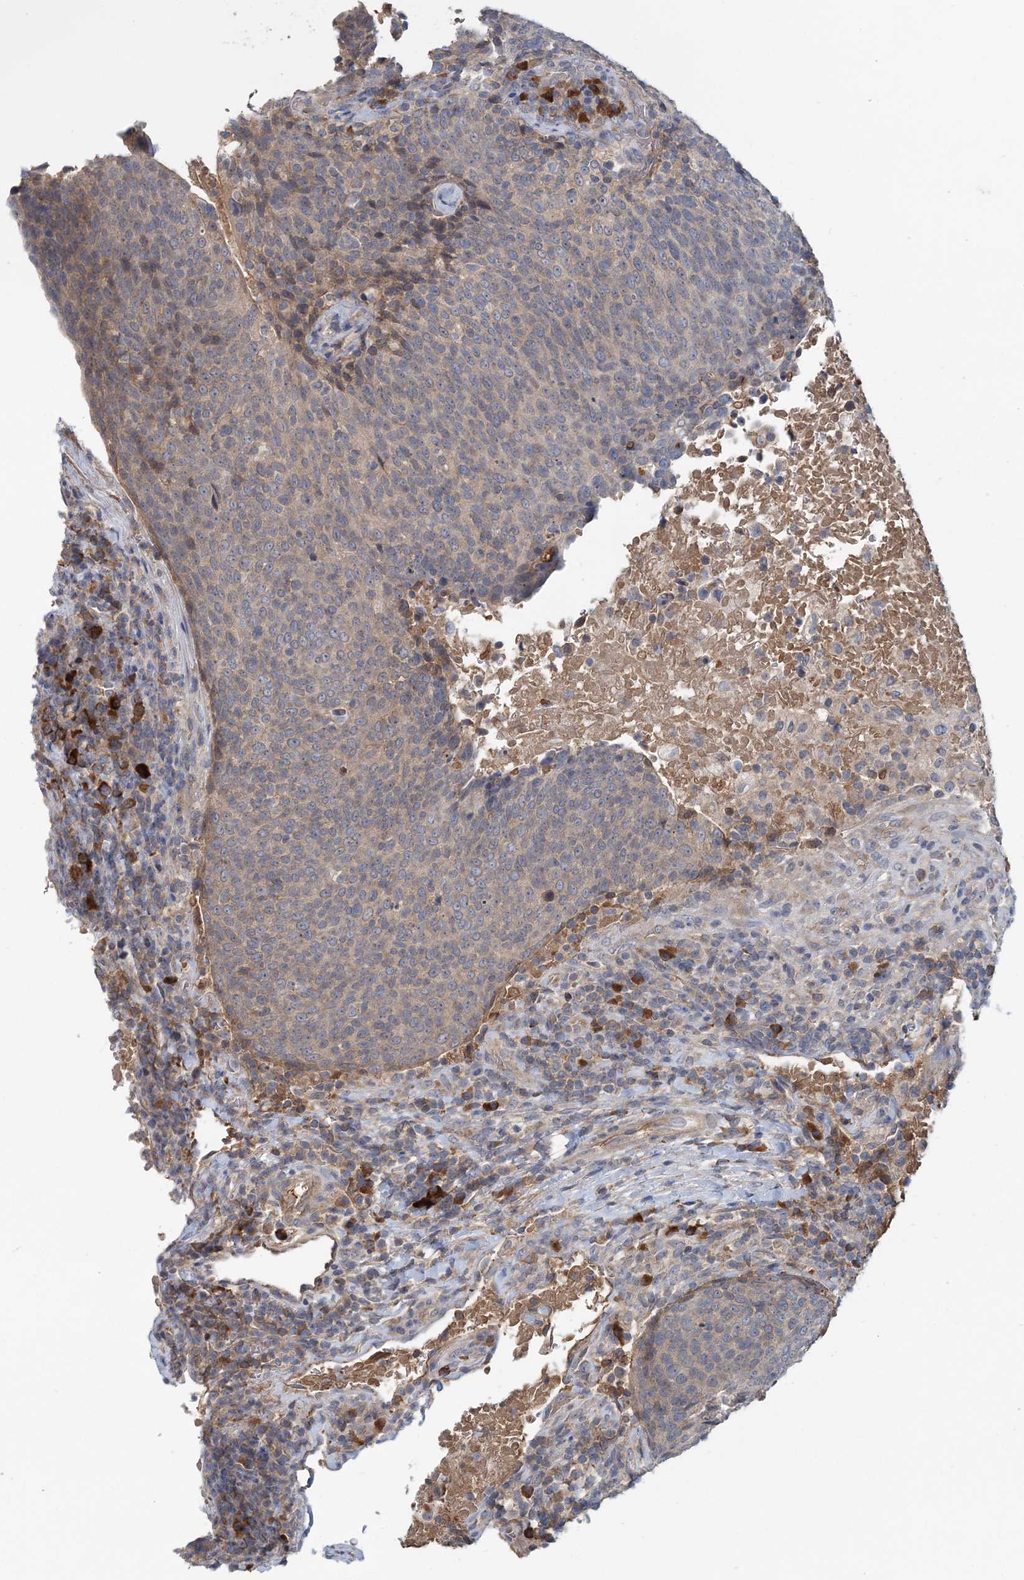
{"staining": {"intensity": "negative", "quantity": "none", "location": "none"}, "tissue": "head and neck cancer", "cell_type": "Tumor cells", "image_type": "cancer", "snomed": [{"axis": "morphology", "description": "Squamous cell carcinoma, NOS"}, {"axis": "morphology", "description": "Squamous cell carcinoma, metastatic, NOS"}, {"axis": "topography", "description": "Lymph node"}, {"axis": "topography", "description": "Head-Neck"}], "caption": "This is an IHC photomicrograph of head and neck squamous cell carcinoma. There is no expression in tumor cells.", "gene": "RNF25", "patient": {"sex": "male", "age": 62}}